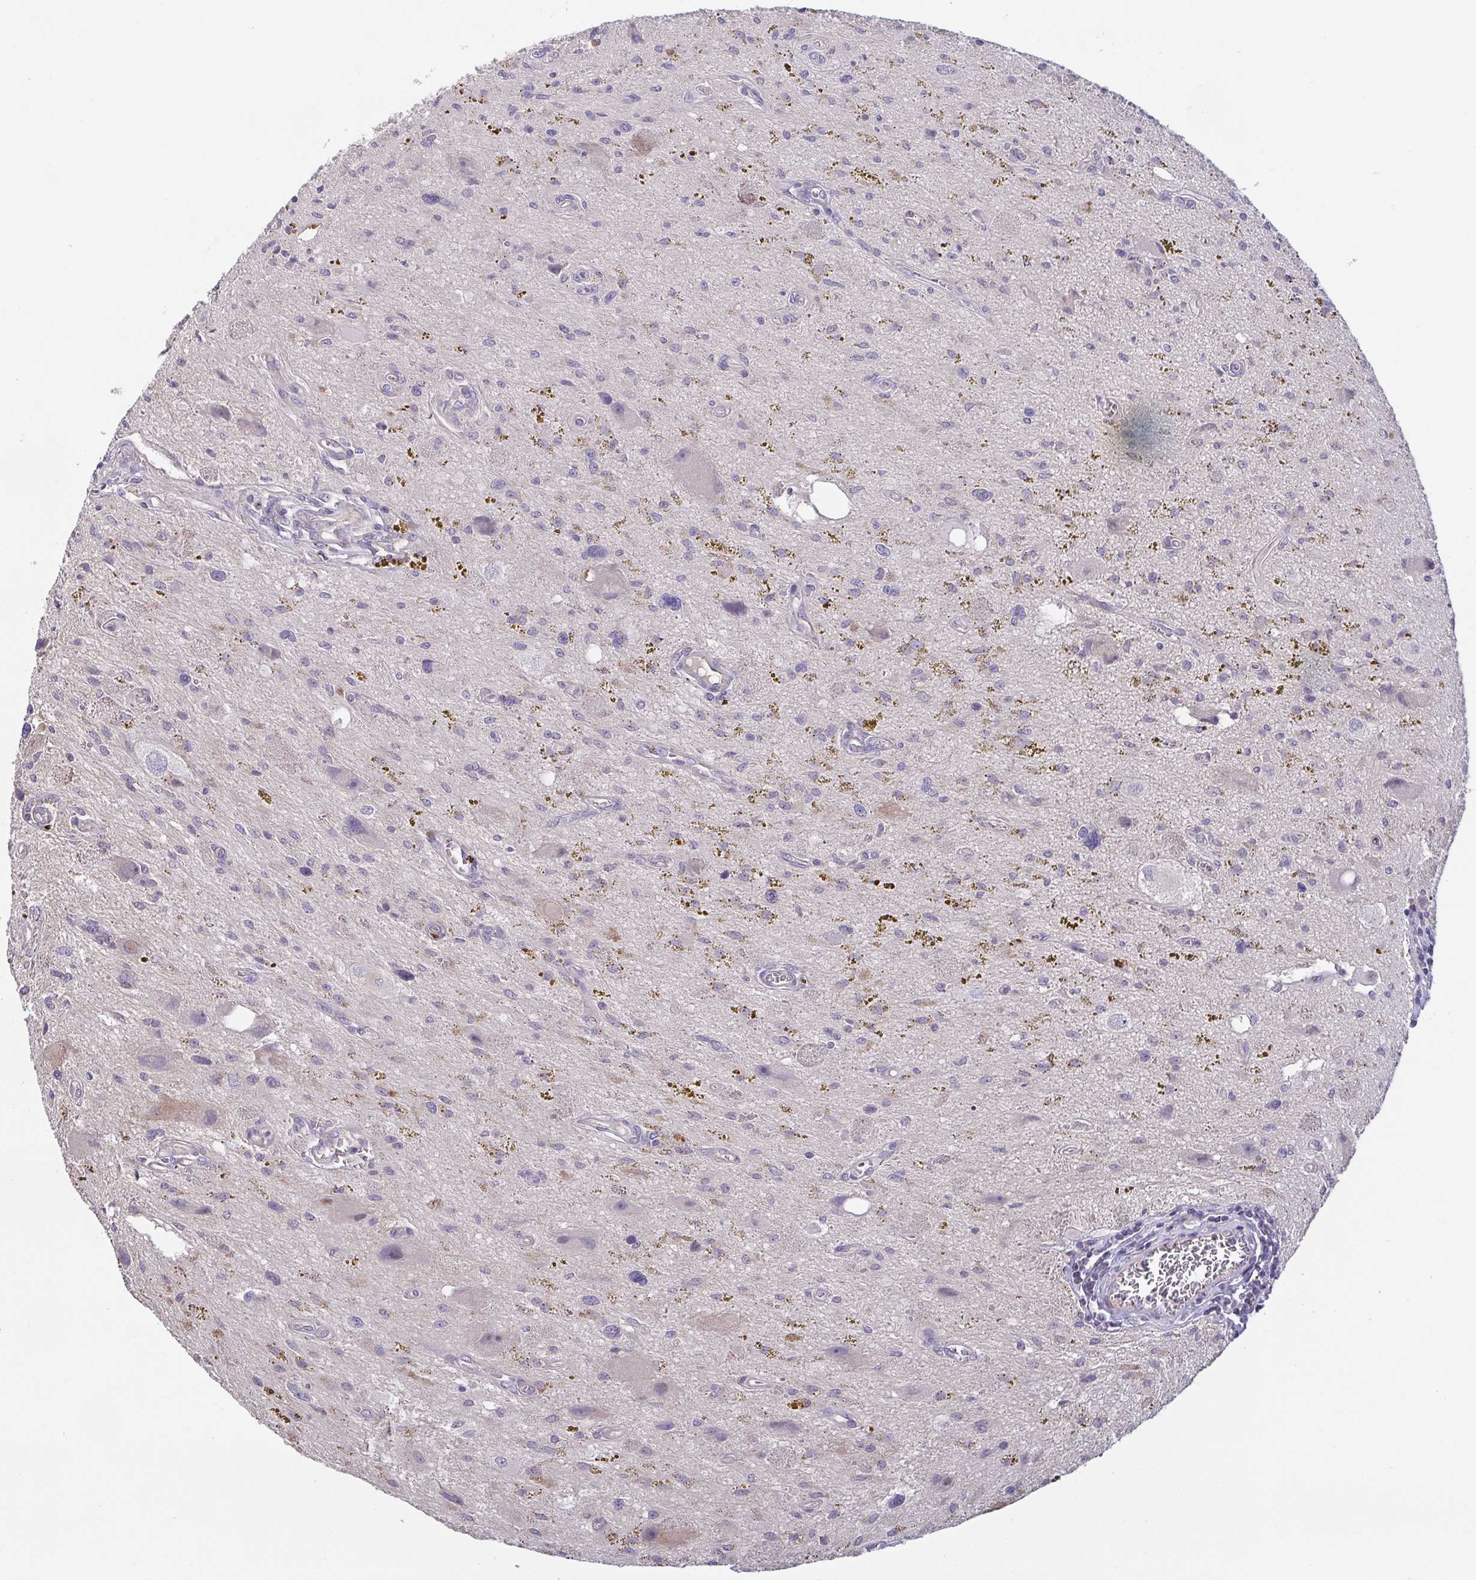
{"staining": {"intensity": "negative", "quantity": "none", "location": "none"}, "tissue": "glioma", "cell_type": "Tumor cells", "image_type": "cancer", "snomed": [{"axis": "morphology", "description": "Glioma, malignant, Low grade"}, {"axis": "topography", "description": "Cerebellum"}], "caption": "Protein analysis of glioma demonstrates no significant staining in tumor cells. (DAB (3,3'-diaminobenzidine) IHC with hematoxylin counter stain).", "gene": "OSBPL7", "patient": {"sex": "female", "age": 14}}